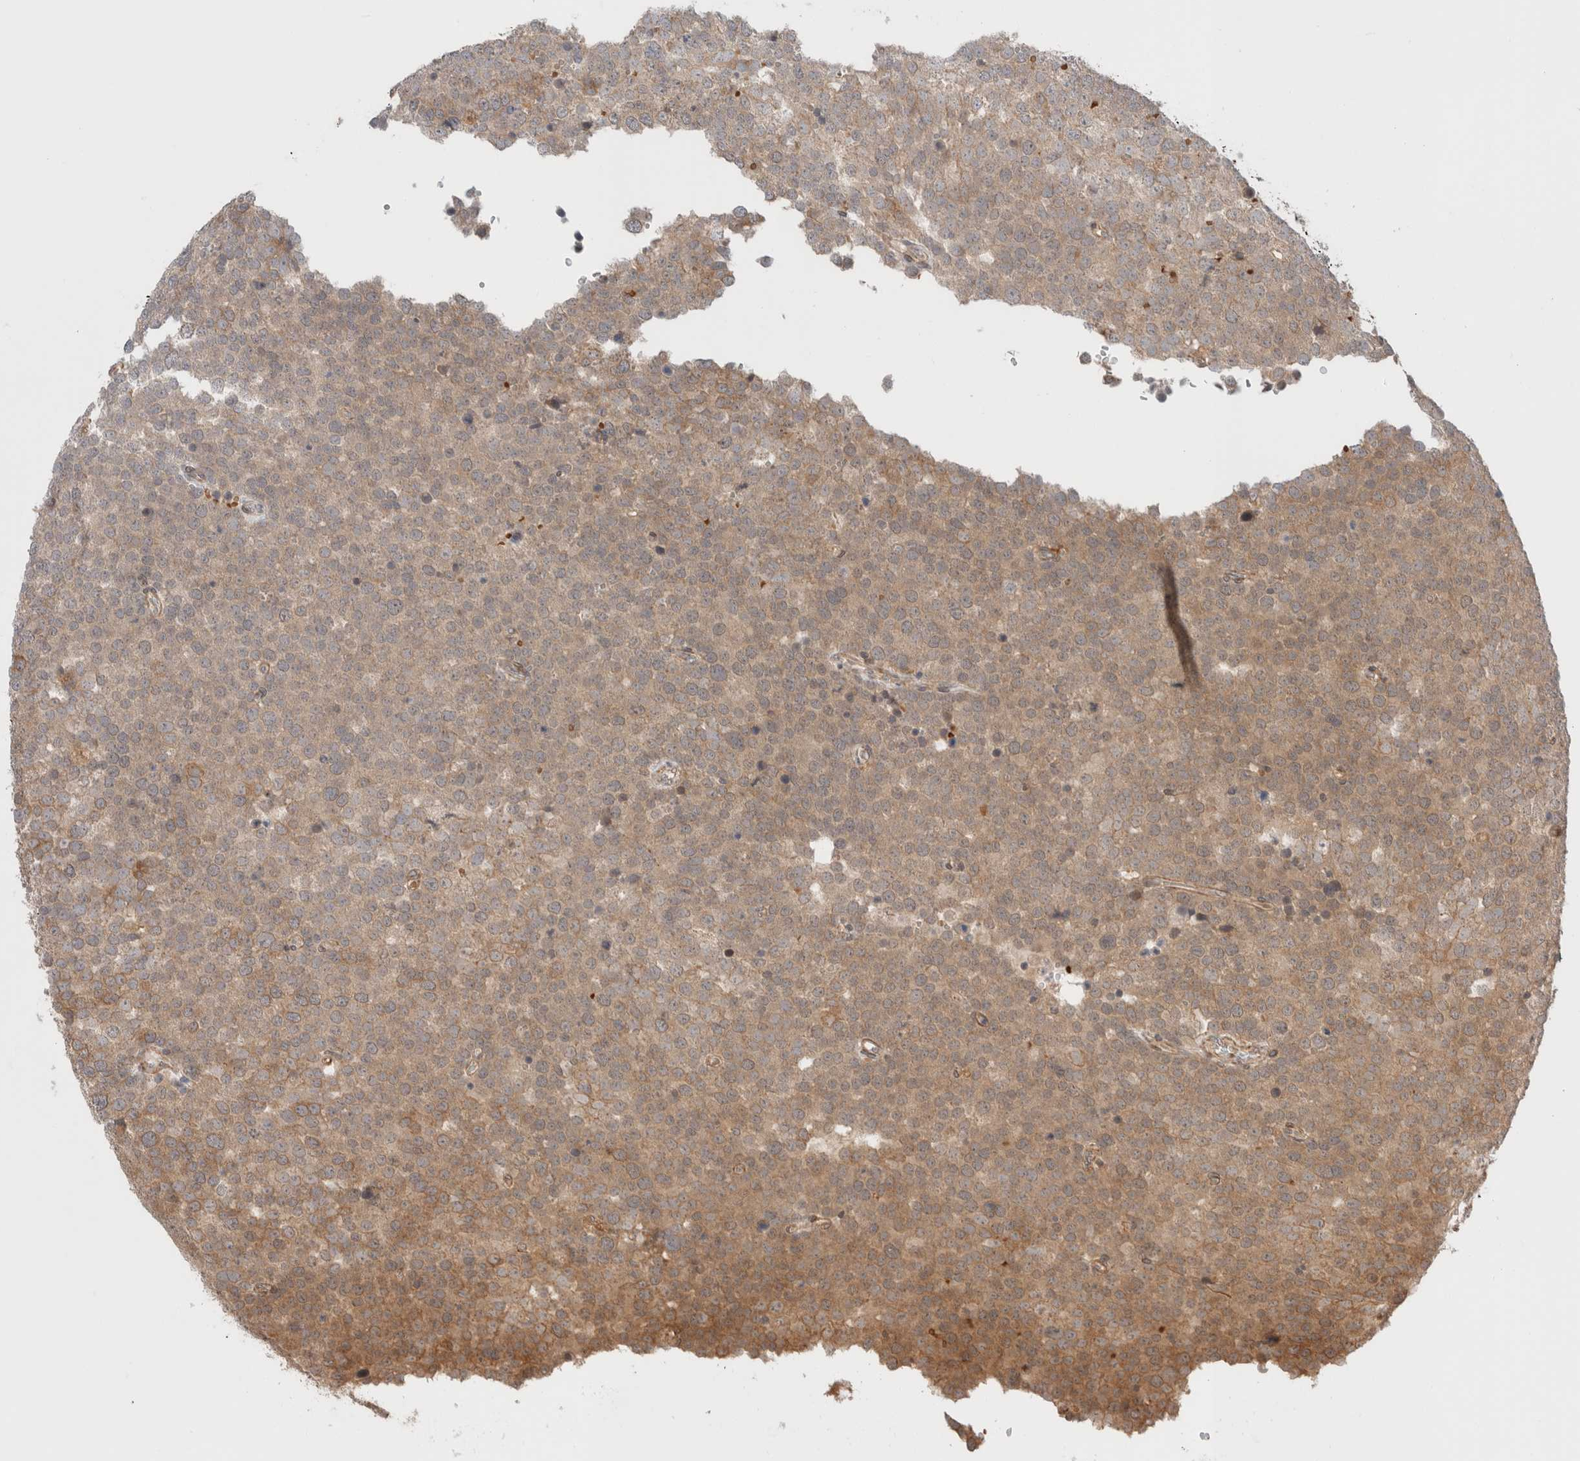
{"staining": {"intensity": "weak", "quantity": ">75%", "location": "cytoplasmic/membranous"}, "tissue": "testis cancer", "cell_type": "Tumor cells", "image_type": "cancer", "snomed": [{"axis": "morphology", "description": "Seminoma, NOS"}, {"axis": "topography", "description": "Testis"}], "caption": "Tumor cells reveal low levels of weak cytoplasmic/membranous positivity in about >75% of cells in seminoma (testis).", "gene": "ZNF649", "patient": {"sex": "male", "age": 71}}